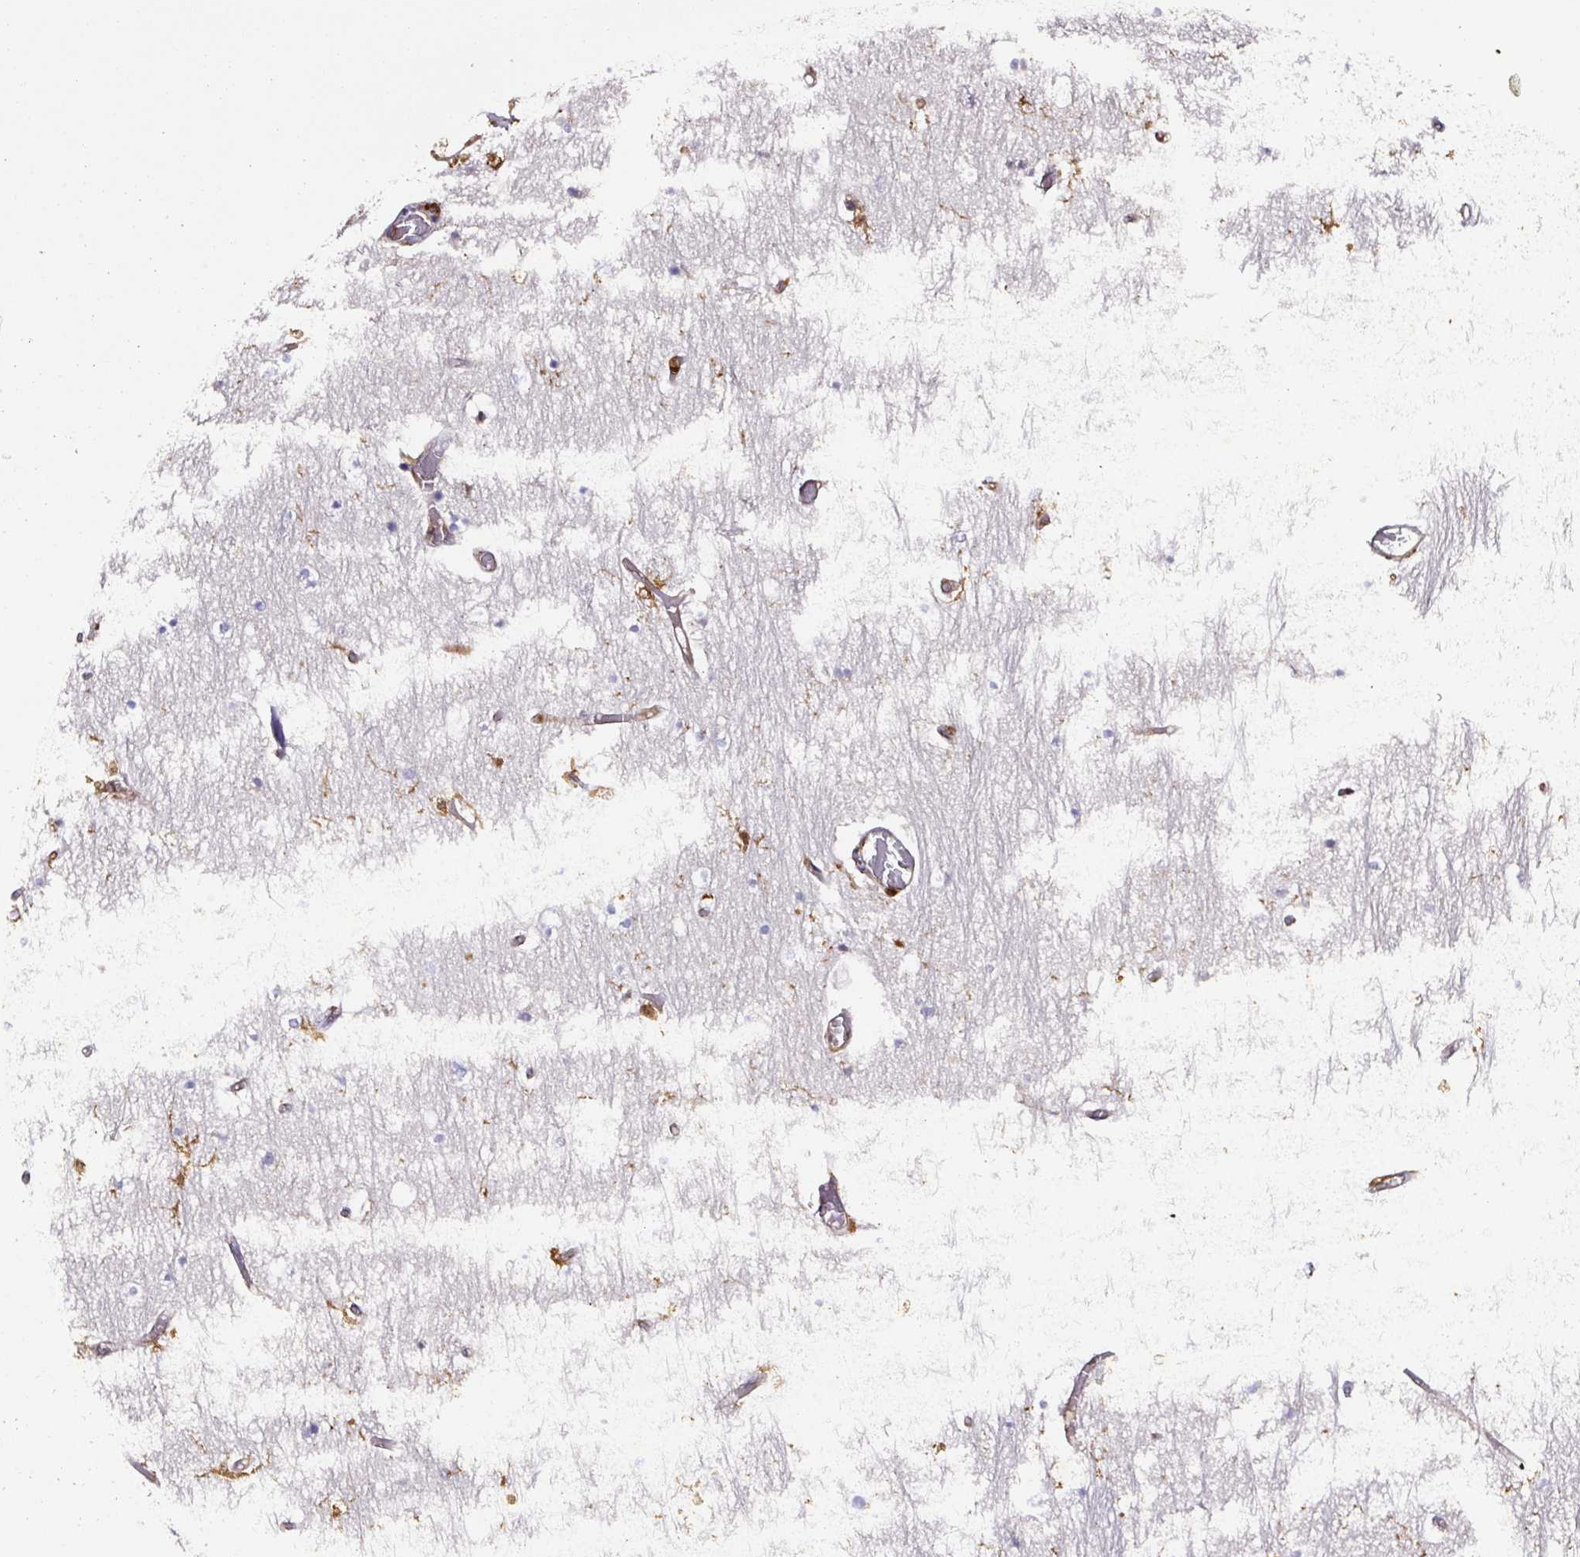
{"staining": {"intensity": "strong", "quantity": "<25%", "location": "cytoplasmic/membranous,nuclear"}, "tissue": "hippocampus", "cell_type": "Glial cells", "image_type": "normal", "snomed": [{"axis": "morphology", "description": "Normal tissue, NOS"}, {"axis": "topography", "description": "Hippocampus"}], "caption": "Normal hippocampus was stained to show a protein in brown. There is medium levels of strong cytoplasmic/membranous,nuclear staining in about <25% of glial cells.", "gene": "ARHGDIB", "patient": {"sex": "female", "age": 52}}